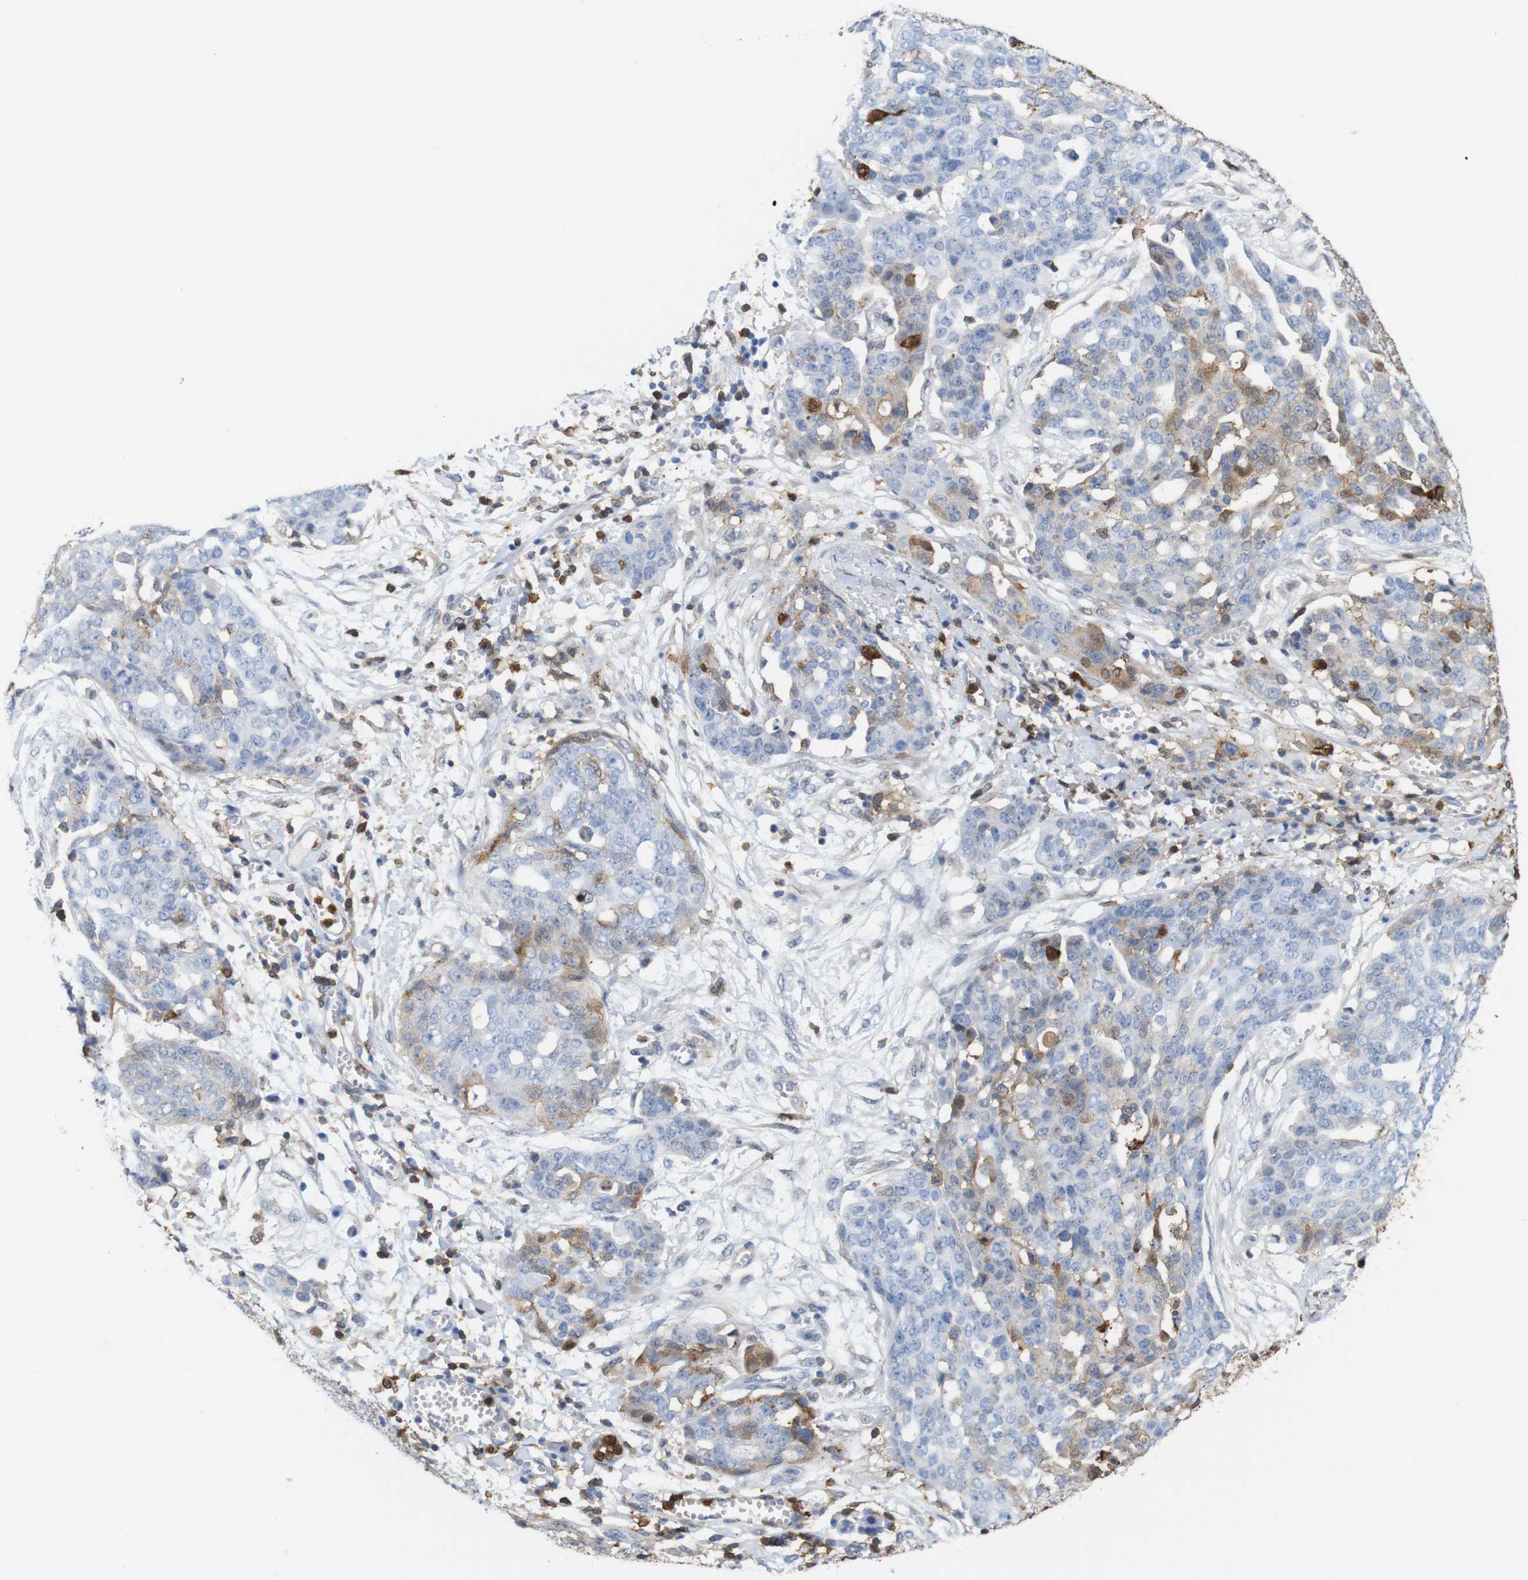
{"staining": {"intensity": "moderate", "quantity": "25%-75%", "location": "cytoplasmic/membranous"}, "tissue": "ovarian cancer", "cell_type": "Tumor cells", "image_type": "cancer", "snomed": [{"axis": "morphology", "description": "Cystadenocarcinoma, serous, NOS"}, {"axis": "topography", "description": "Soft tissue"}, {"axis": "topography", "description": "Ovary"}], "caption": "Protein analysis of ovarian cancer tissue demonstrates moderate cytoplasmic/membranous expression in about 25%-75% of tumor cells.", "gene": "ANXA1", "patient": {"sex": "female", "age": 57}}